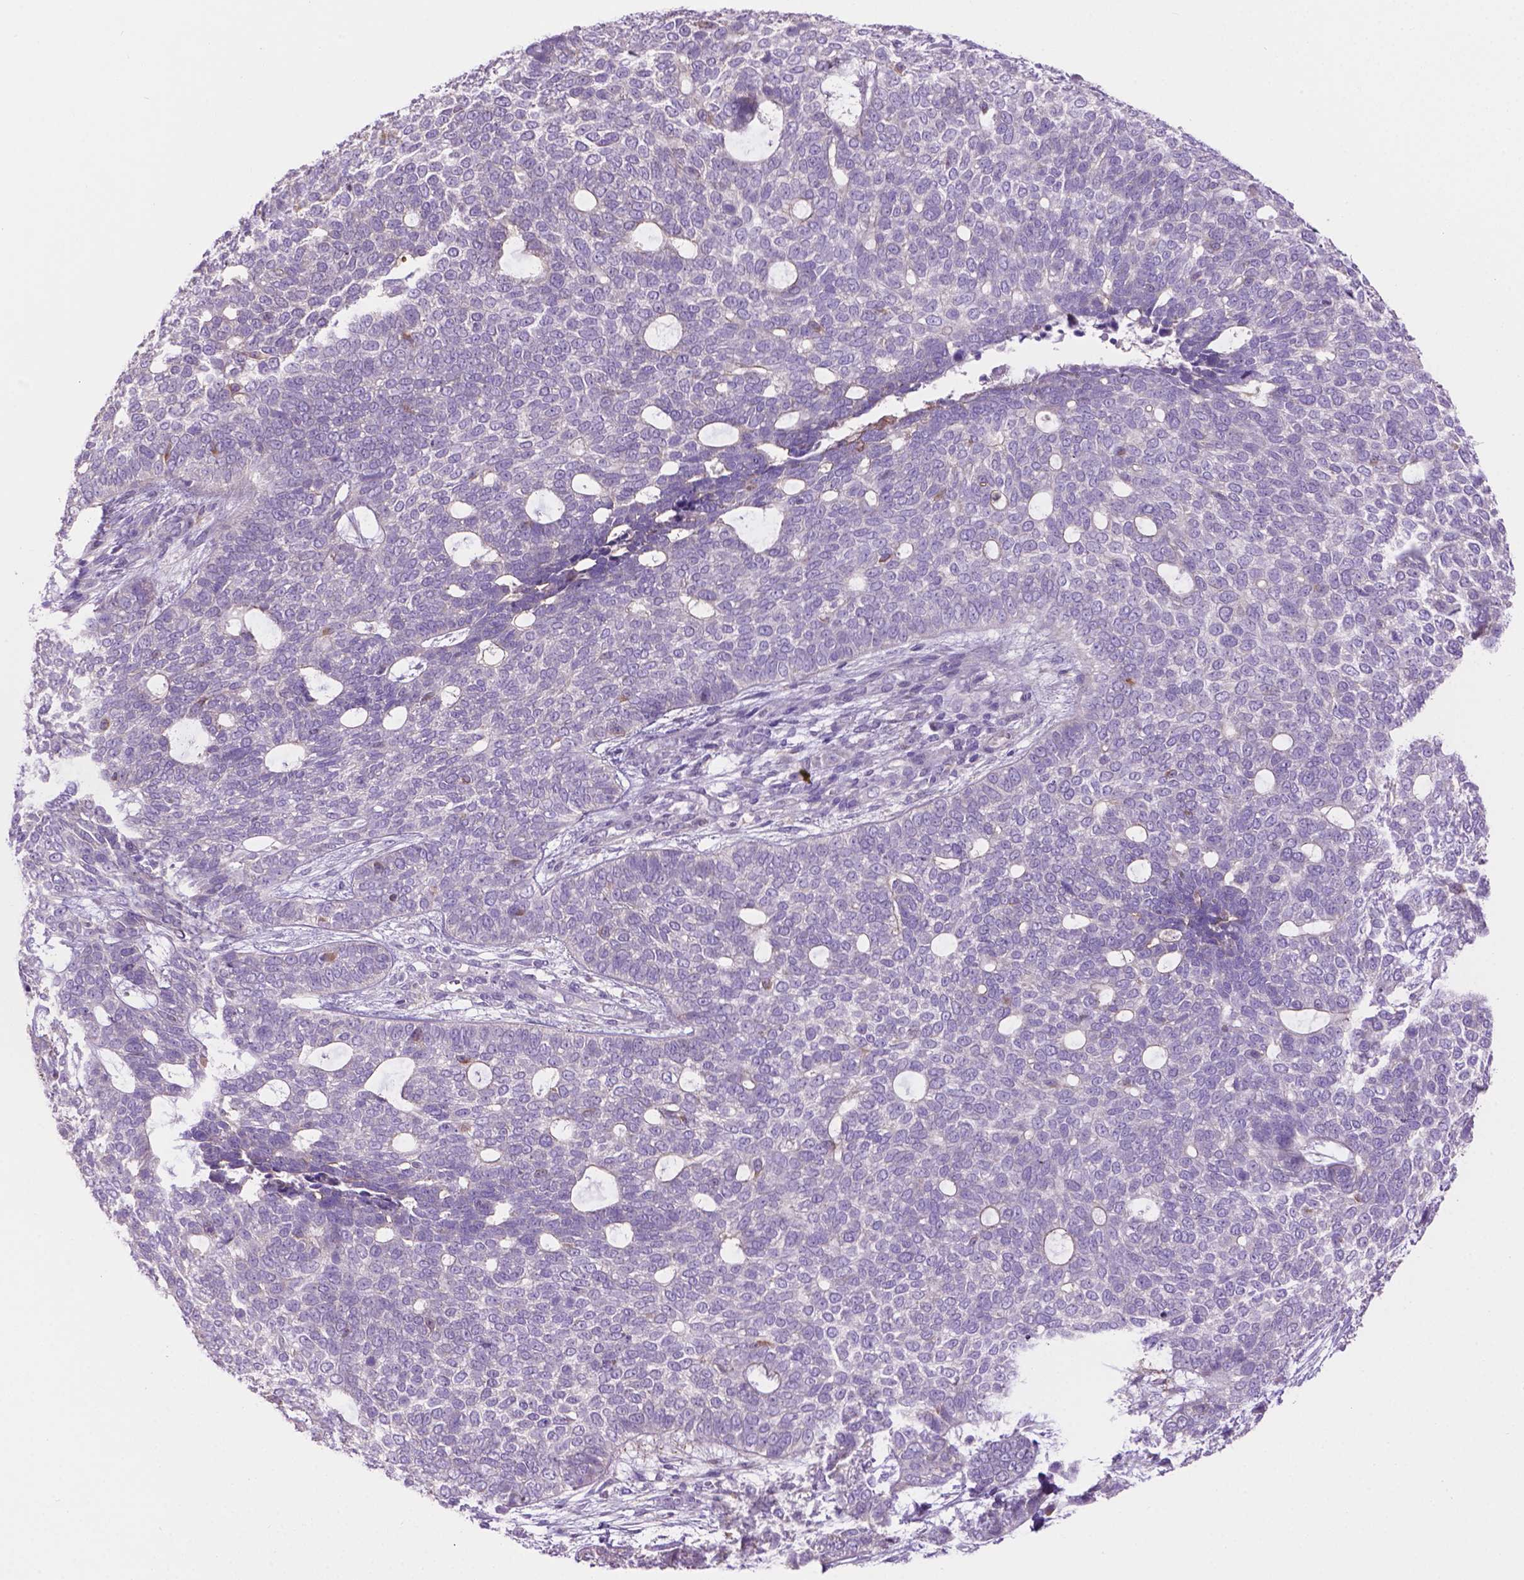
{"staining": {"intensity": "negative", "quantity": "none", "location": "none"}, "tissue": "skin cancer", "cell_type": "Tumor cells", "image_type": "cancer", "snomed": [{"axis": "morphology", "description": "Basal cell carcinoma"}, {"axis": "topography", "description": "Skin"}], "caption": "The immunohistochemistry (IHC) image has no significant staining in tumor cells of skin cancer (basal cell carcinoma) tissue.", "gene": "CDH7", "patient": {"sex": "female", "age": 69}}